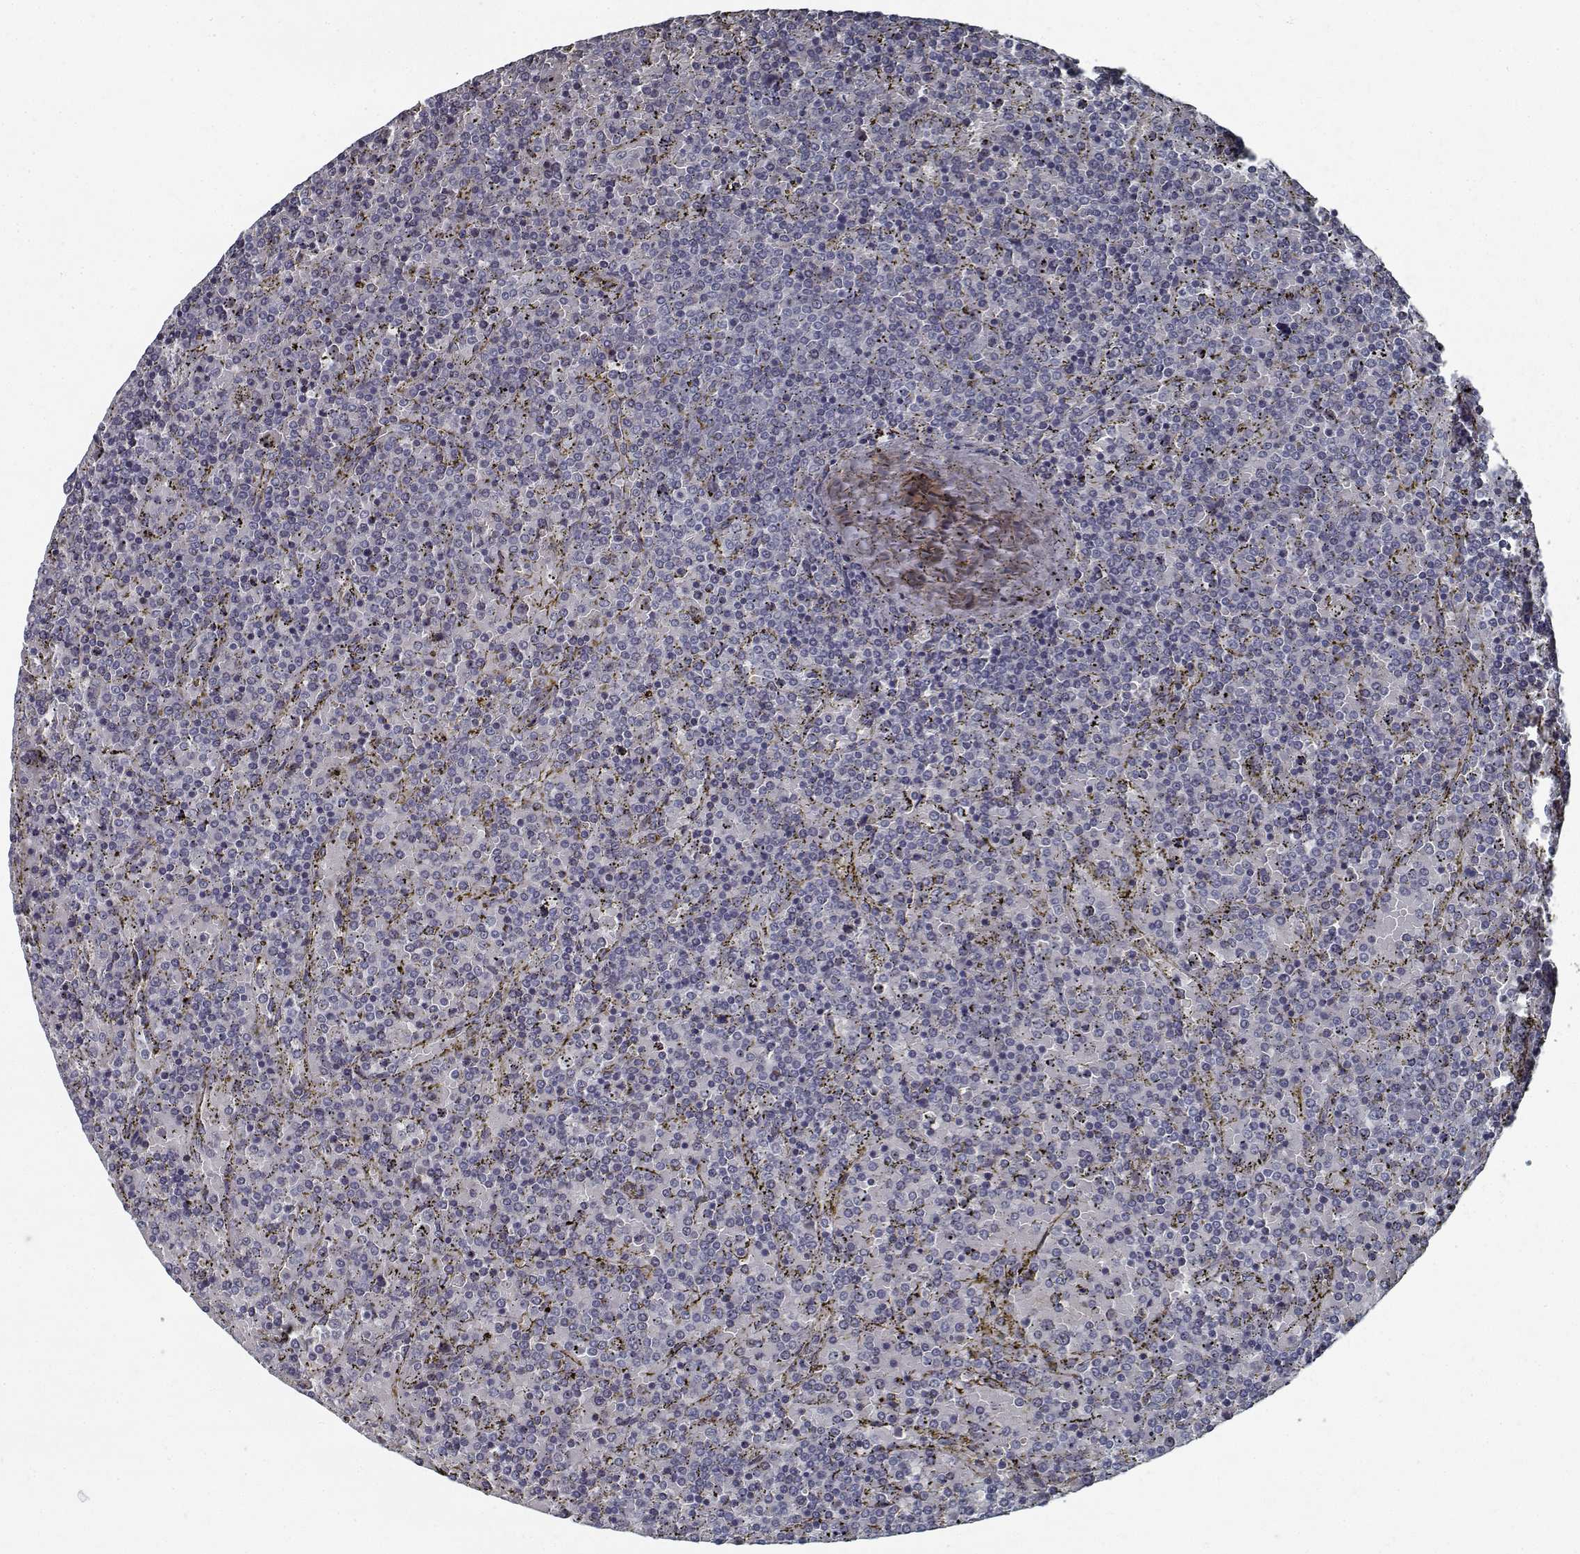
{"staining": {"intensity": "negative", "quantity": "none", "location": "none"}, "tissue": "lymphoma", "cell_type": "Tumor cells", "image_type": "cancer", "snomed": [{"axis": "morphology", "description": "Malignant lymphoma, non-Hodgkin's type, Low grade"}, {"axis": "topography", "description": "Spleen"}], "caption": "There is no significant expression in tumor cells of malignant lymphoma, non-Hodgkin's type (low-grade).", "gene": "GAD2", "patient": {"sex": "female", "age": 77}}